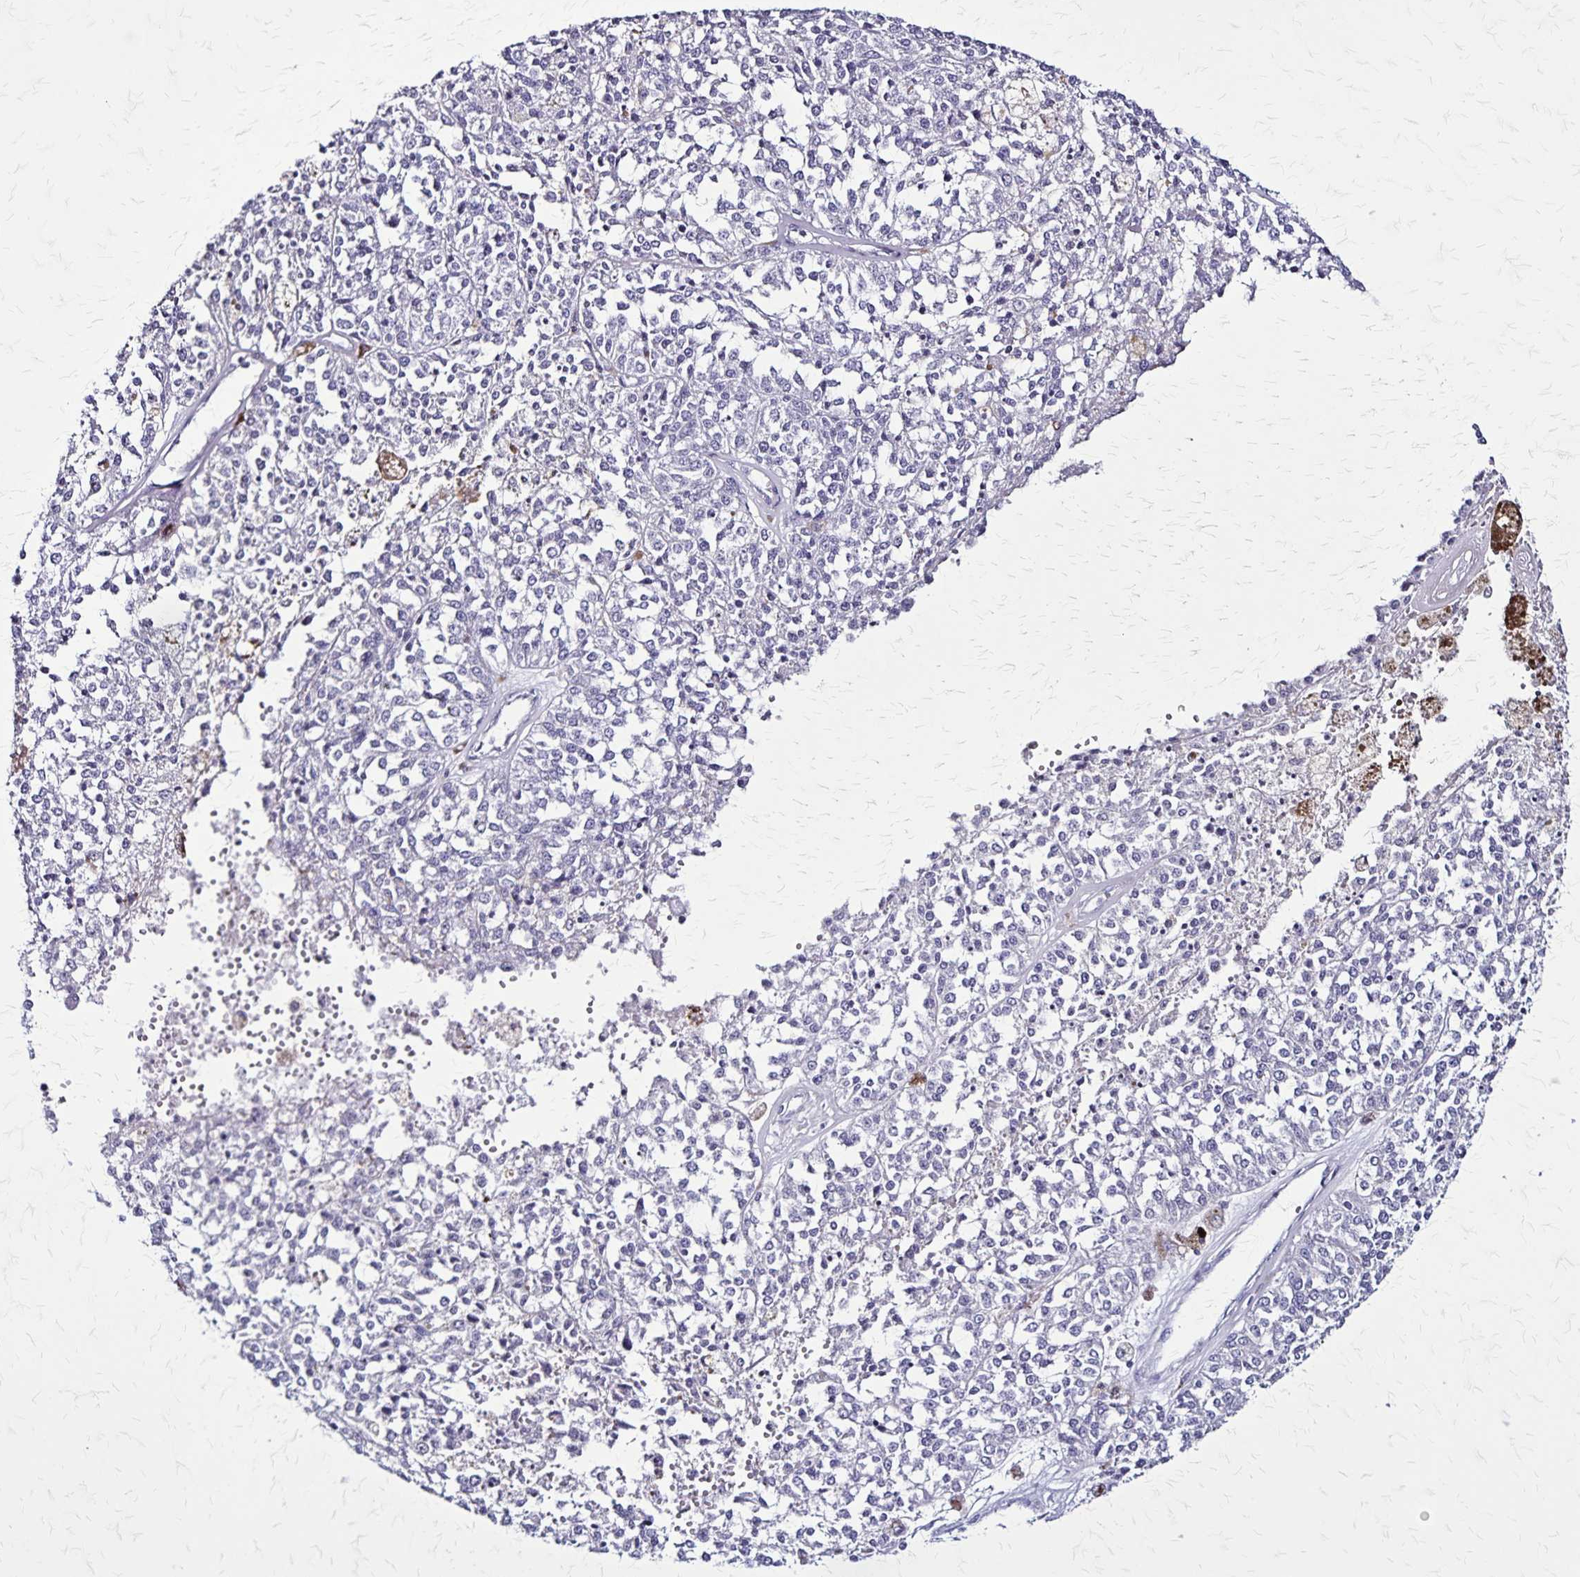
{"staining": {"intensity": "negative", "quantity": "none", "location": "none"}, "tissue": "melanoma", "cell_type": "Tumor cells", "image_type": "cancer", "snomed": [{"axis": "morphology", "description": "Malignant melanoma, Metastatic site"}, {"axis": "topography", "description": "Lymph node"}], "caption": "A micrograph of malignant melanoma (metastatic site) stained for a protein exhibits no brown staining in tumor cells.", "gene": "PLXNA4", "patient": {"sex": "female", "age": 64}}